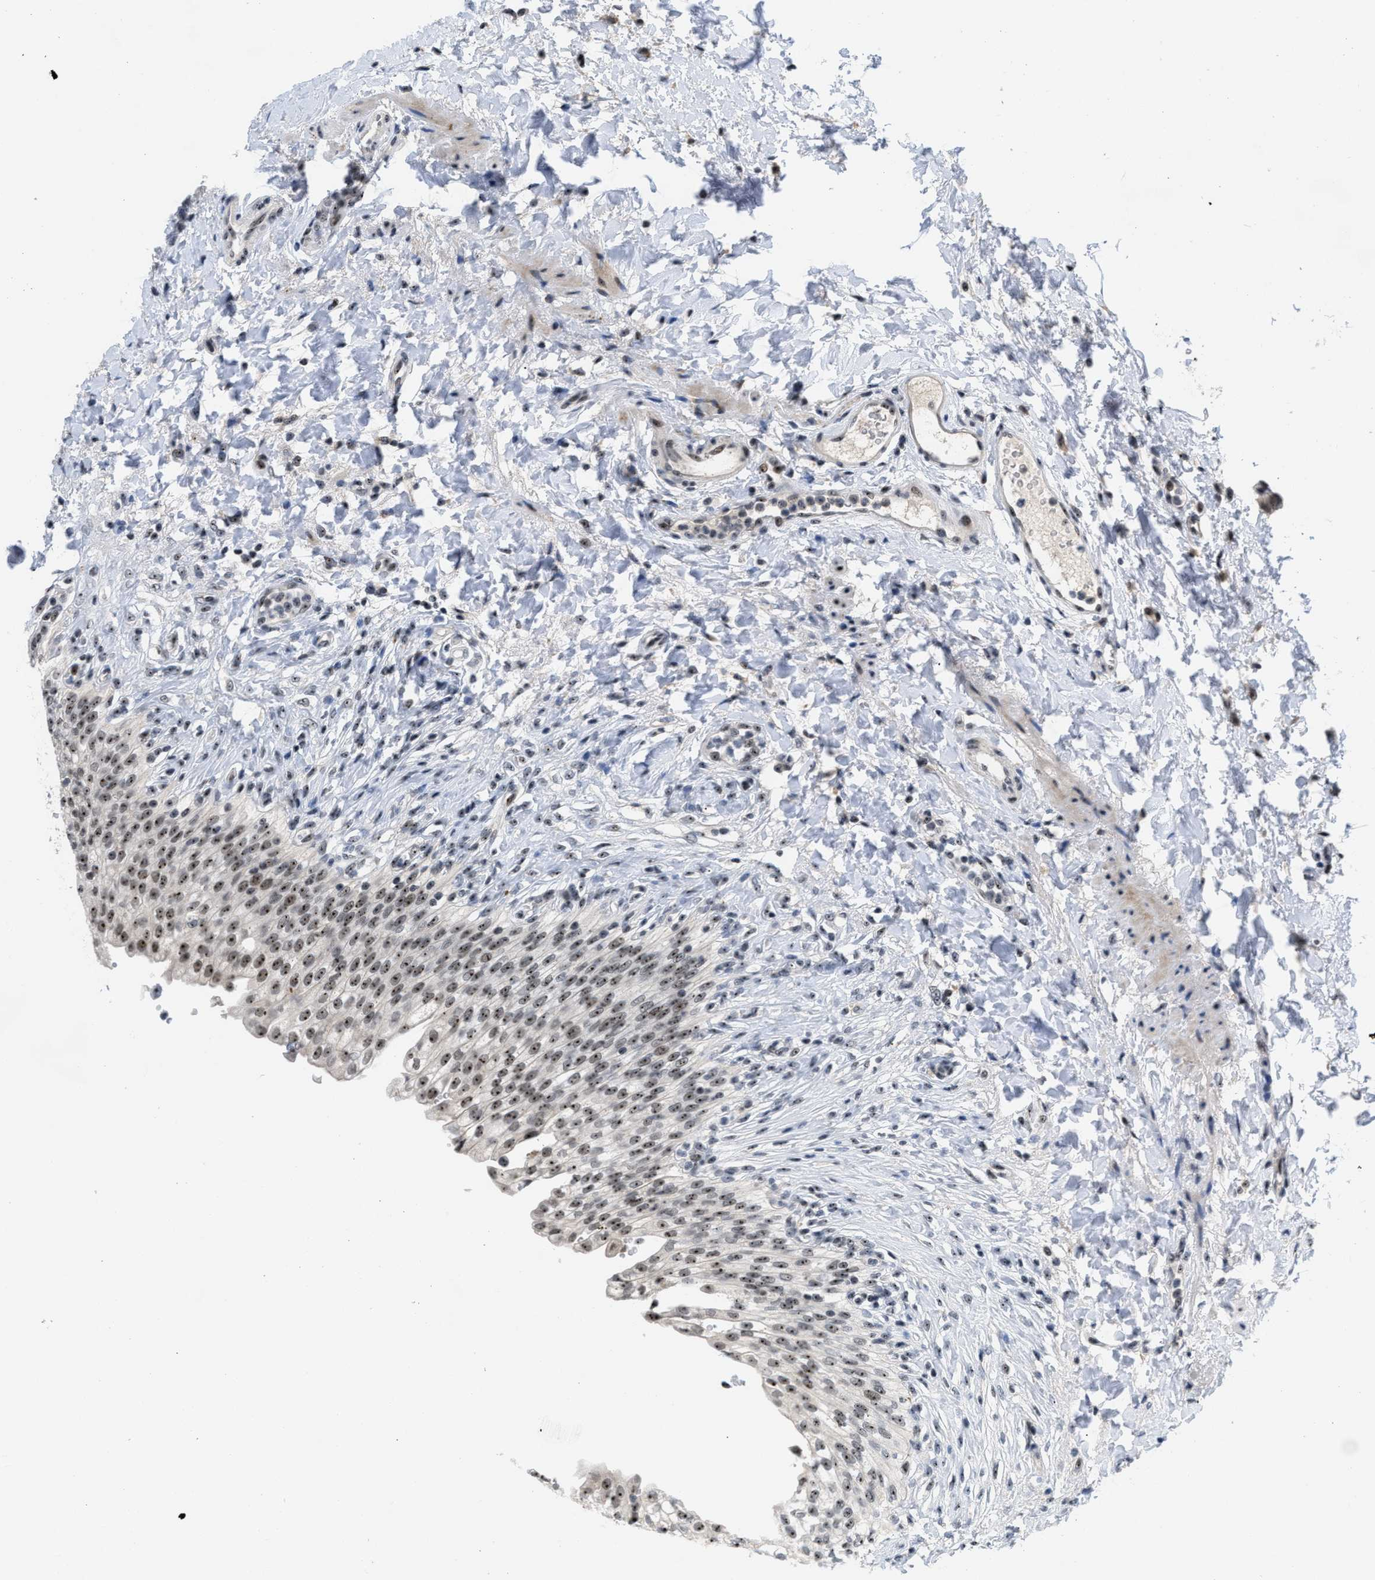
{"staining": {"intensity": "moderate", "quantity": ">75%", "location": "nuclear"}, "tissue": "urinary bladder", "cell_type": "Urothelial cells", "image_type": "normal", "snomed": [{"axis": "morphology", "description": "Urothelial carcinoma, High grade"}, {"axis": "topography", "description": "Urinary bladder"}], "caption": "Immunohistochemical staining of unremarkable human urinary bladder reveals medium levels of moderate nuclear staining in approximately >75% of urothelial cells.", "gene": "NOP58", "patient": {"sex": "male", "age": 46}}